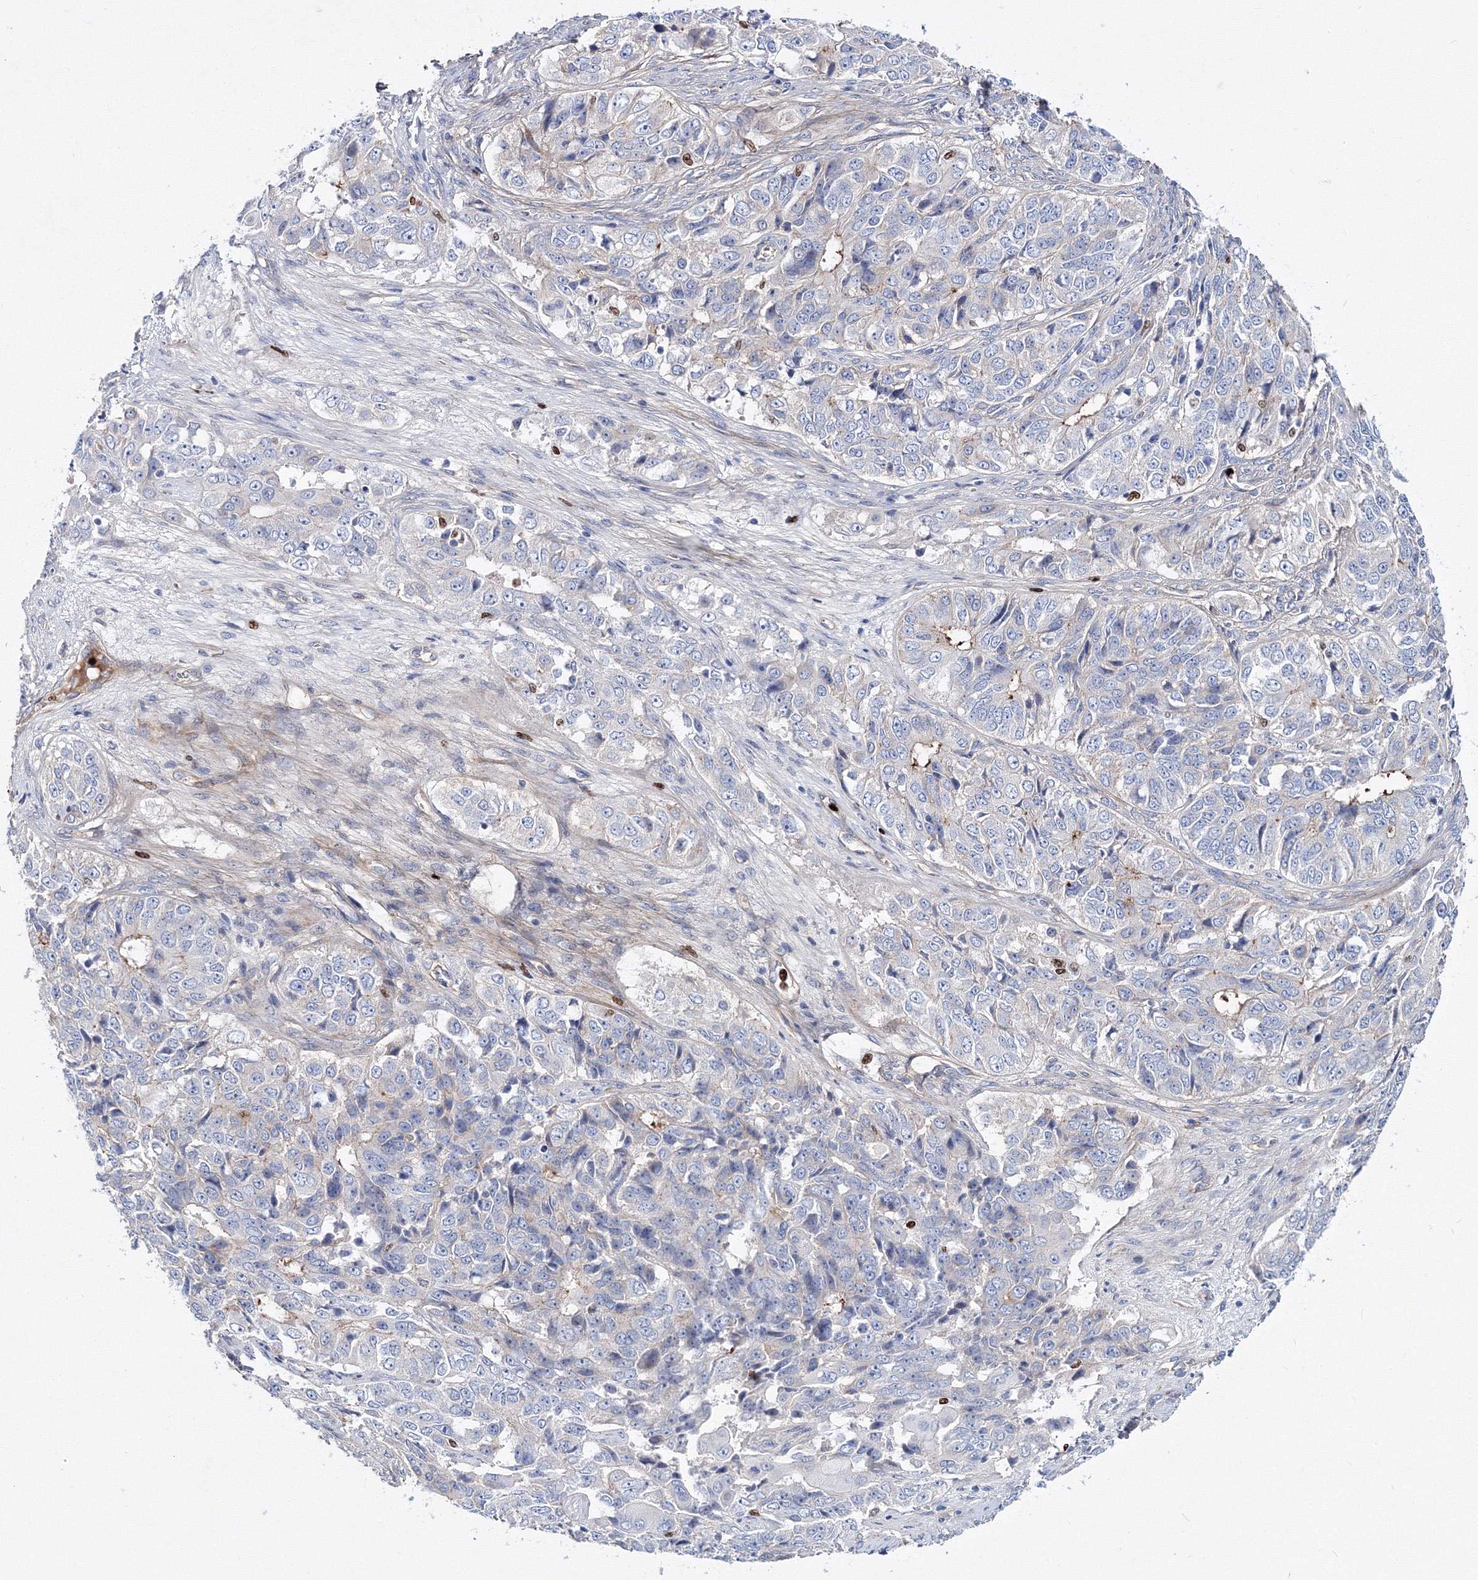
{"staining": {"intensity": "moderate", "quantity": "<25%", "location": "cytoplasmic/membranous"}, "tissue": "ovarian cancer", "cell_type": "Tumor cells", "image_type": "cancer", "snomed": [{"axis": "morphology", "description": "Carcinoma, endometroid"}, {"axis": "topography", "description": "Ovary"}], "caption": "Immunohistochemical staining of ovarian cancer reveals low levels of moderate cytoplasmic/membranous protein staining in about <25% of tumor cells. The protein of interest is stained brown, and the nuclei are stained in blue (DAB (3,3'-diaminobenzidine) IHC with brightfield microscopy, high magnification).", "gene": "C11orf52", "patient": {"sex": "female", "age": 51}}